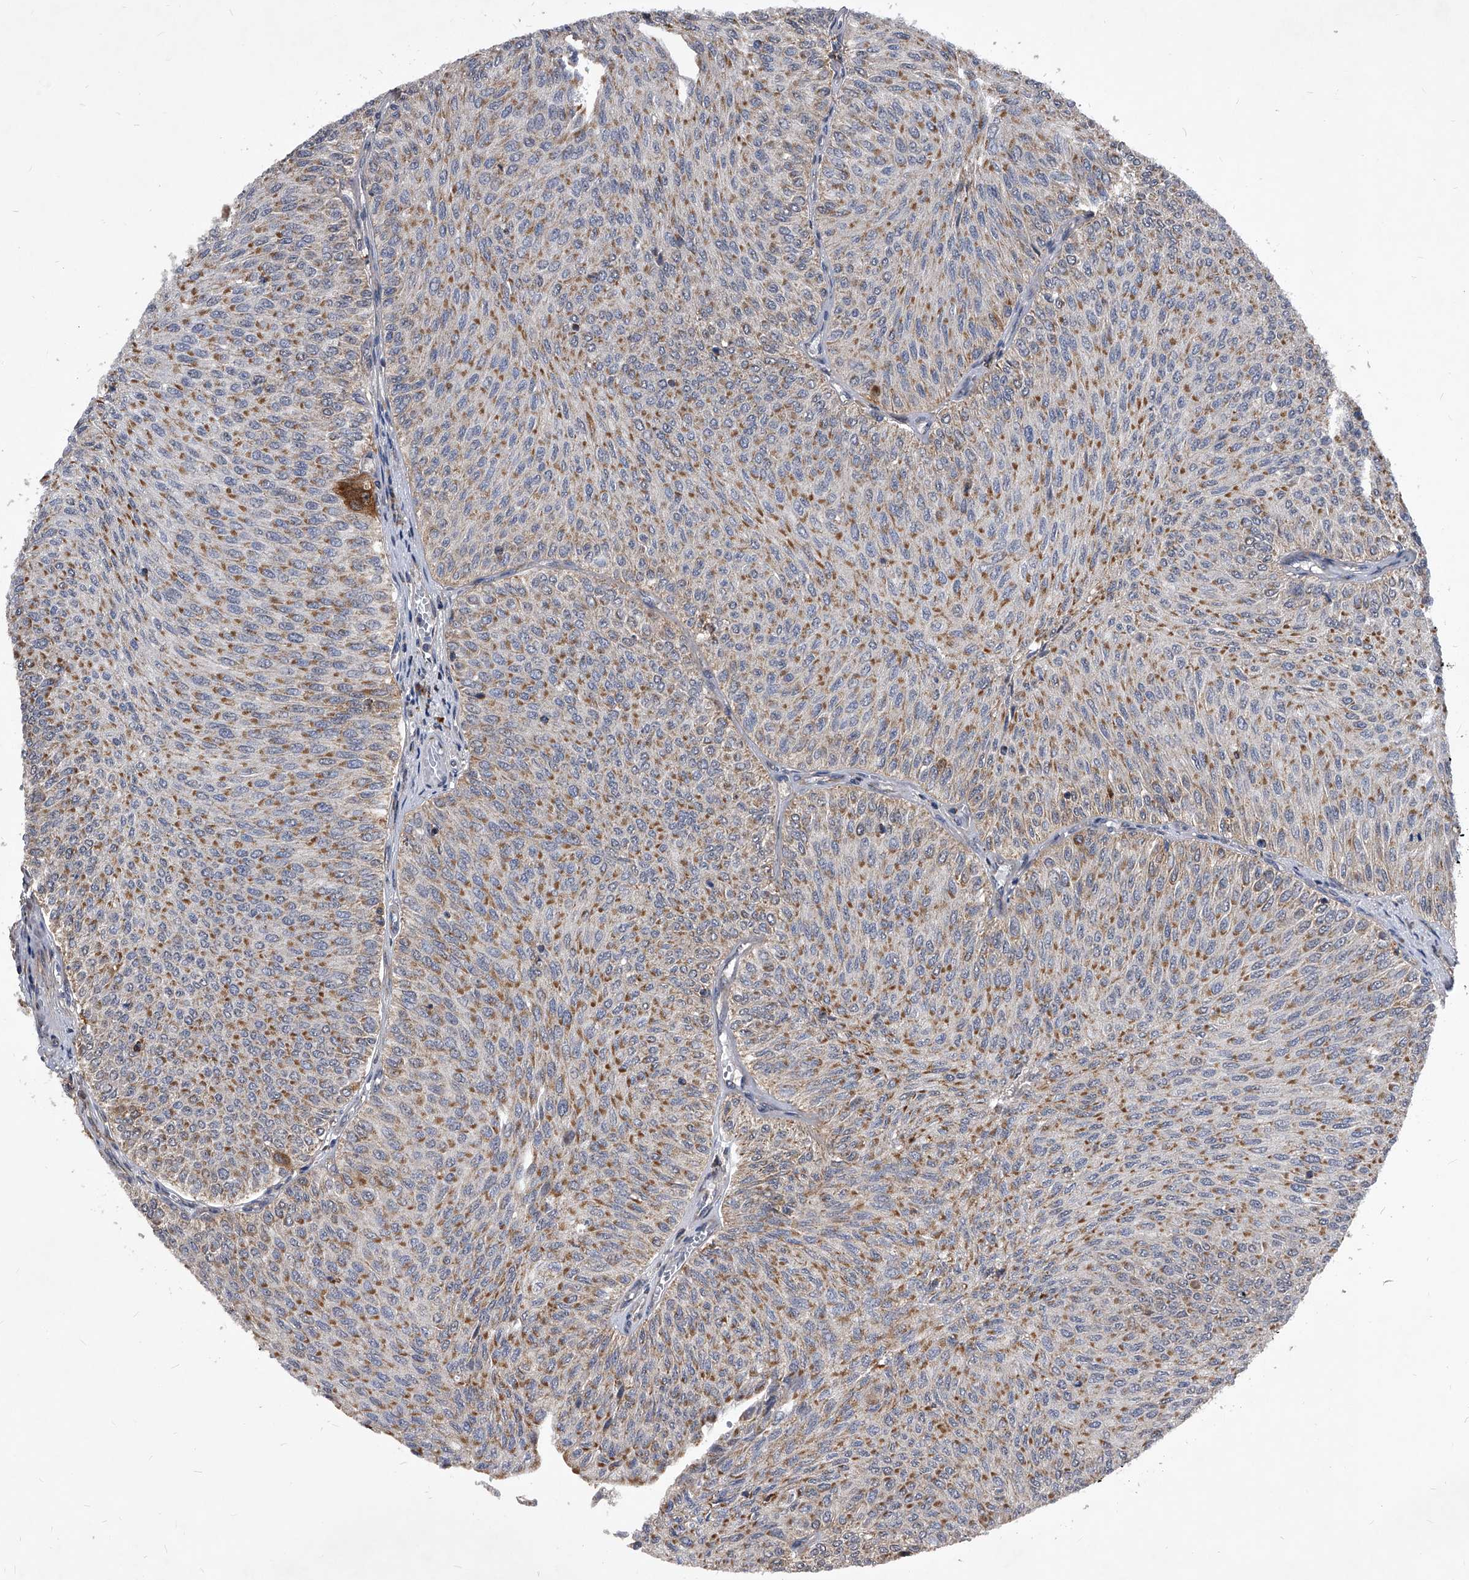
{"staining": {"intensity": "moderate", "quantity": ">75%", "location": "cytoplasmic/membranous"}, "tissue": "urothelial cancer", "cell_type": "Tumor cells", "image_type": "cancer", "snomed": [{"axis": "morphology", "description": "Urothelial carcinoma, Low grade"}, {"axis": "topography", "description": "Urinary bladder"}], "caption": "The micrograph reveals staining of low-grade urothelial carcinoma, revealing moderate cytoplasmic/membranous protein staining (brown color) within tumor cells.", "gene": "SOBP", "patient": {"sex": "male", "age": 78}}